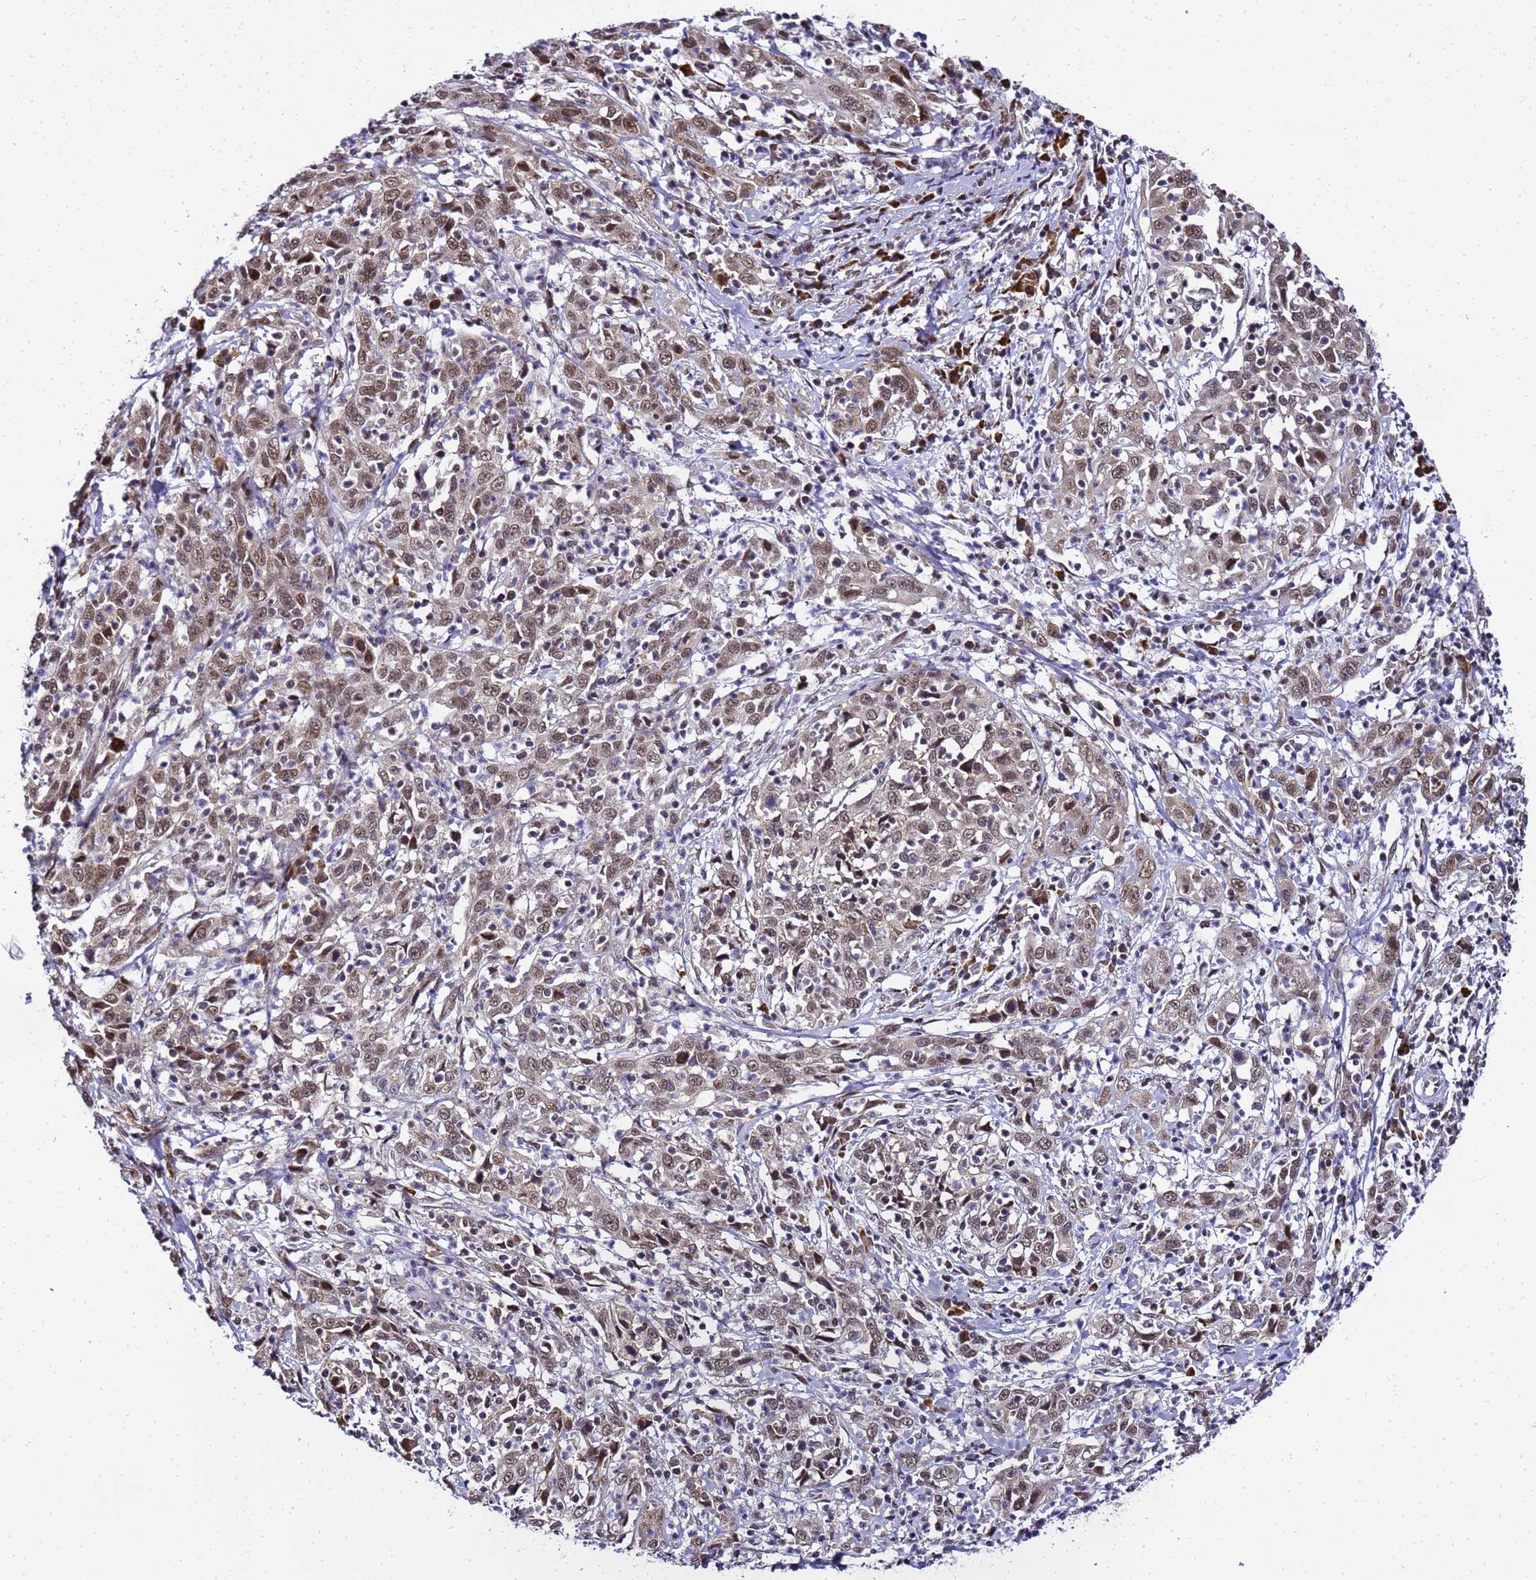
{"staining": {"intensity": "weak", "quantity": "25%-75%", "location": "cytoplasmic/membranous,nuclear"}, "tissue": "cervical cancer", "cell_type": "Tumor cells", "image_type": "cancer", "snomed": [{"axis": "morphology", "description": "Squamous cell carcinoma, NOS"}, {"axis": "topography", "description": "Cervix"}], "caption": "Squamous cell carcinoma (cervical) stained for a protein displays weak cytoplasmic/membranous and nuclear positivity in tumor cells.", "gene": "SMN1", "patient": {"sex": "female", "age": 46}}